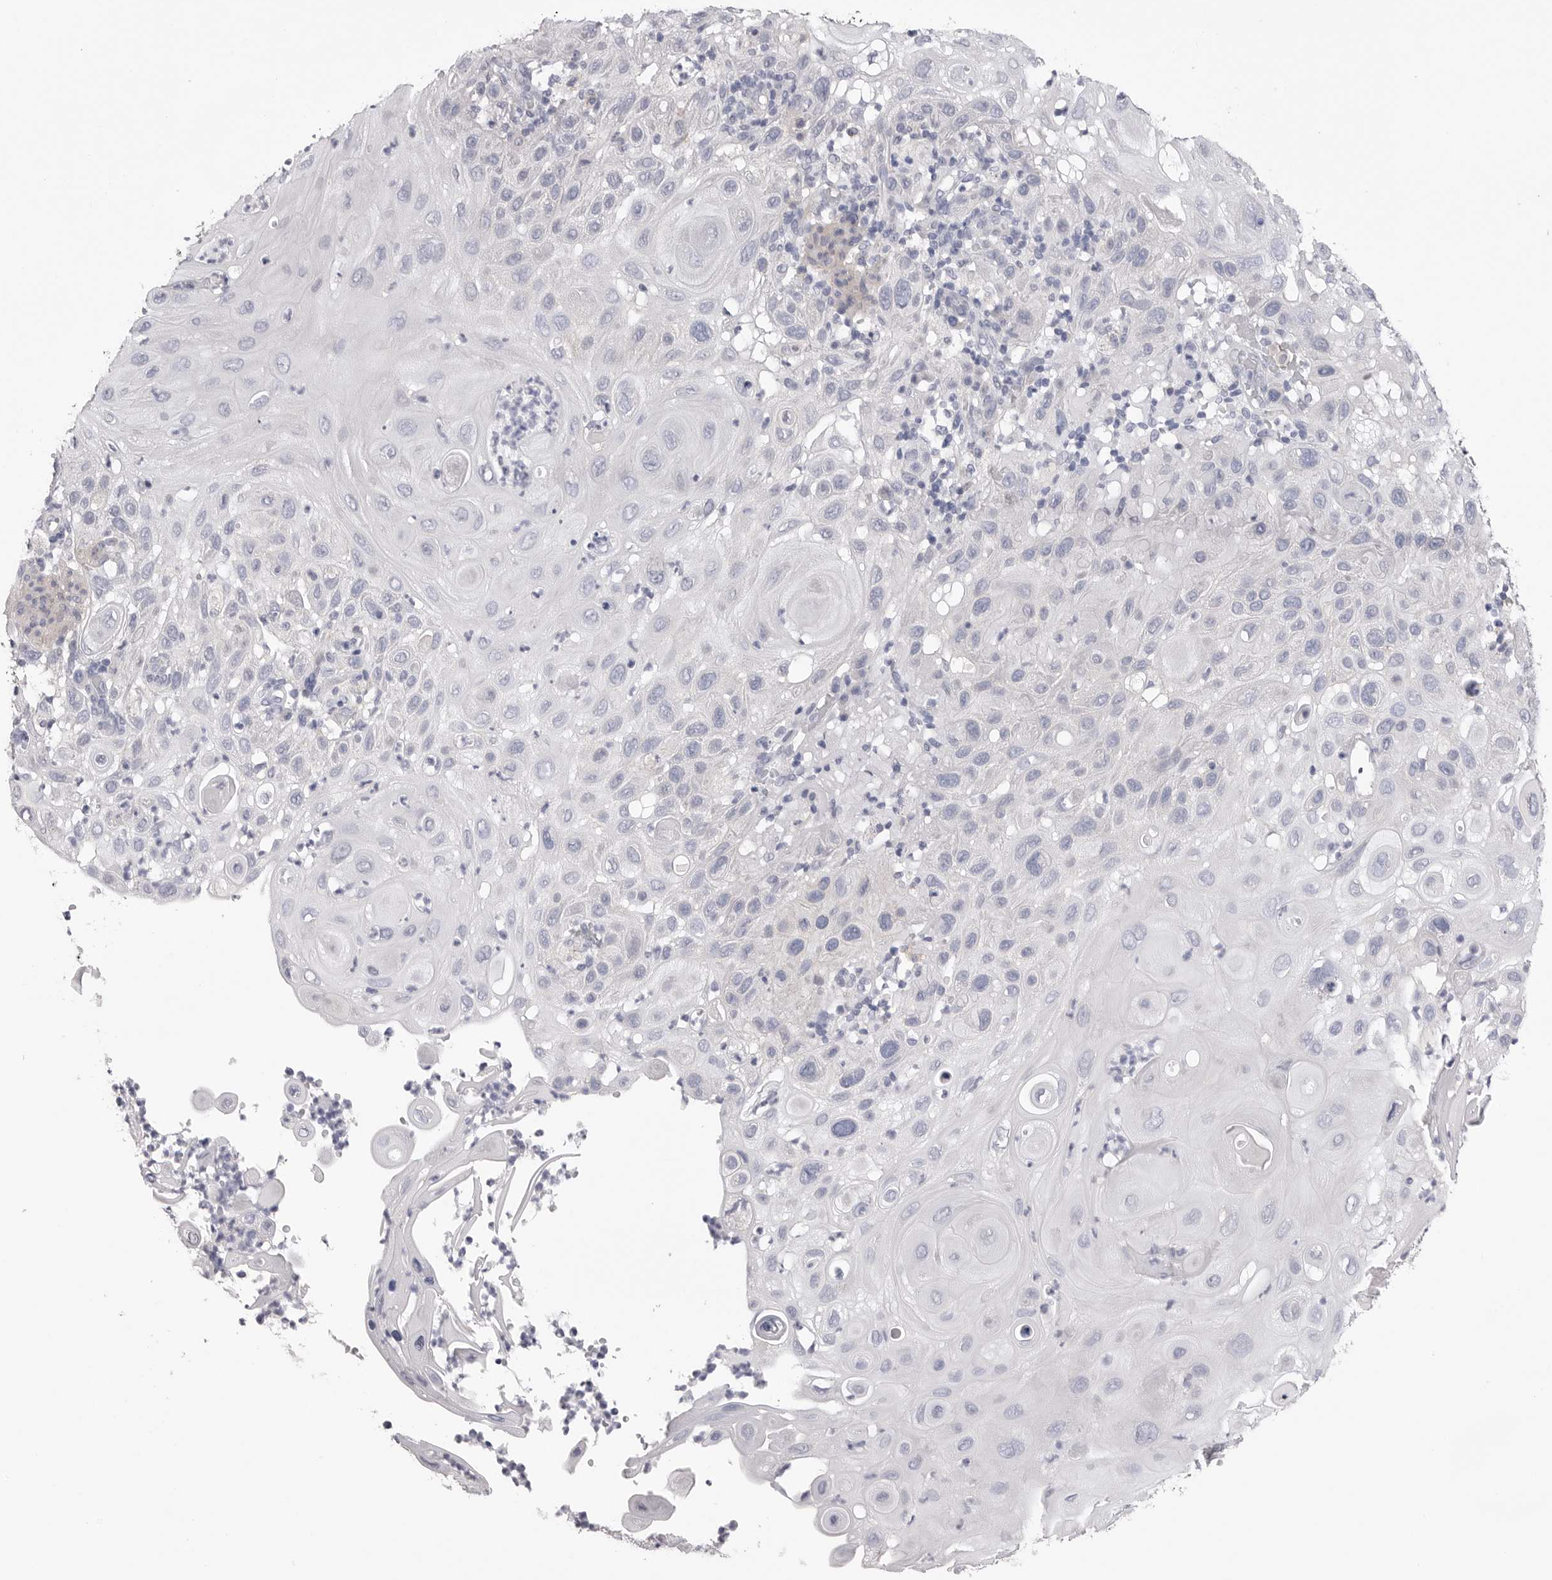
{"staining": {"intensity": "negative", "quantity": "none", "location": "none"}, "tissue": "skin cancer", "cell_type": "Tumor cells", "image_type": "cancer", "snomed": [{"axis": "morphology", "description": "Normal tissue, NOS"}, {"axis": "morphology", "description": "Squamous cell carcinoma, NOS"}, {"axis": "topography", "description": "Skin"}], "caption": "Human squamous cell carcinoma (skin) stained for a protein using immunohistochemistry (IHC) shows no staining in tumor cells.", "gene": "AKAP12", "patient": {"sex": "female", "age": 96}}